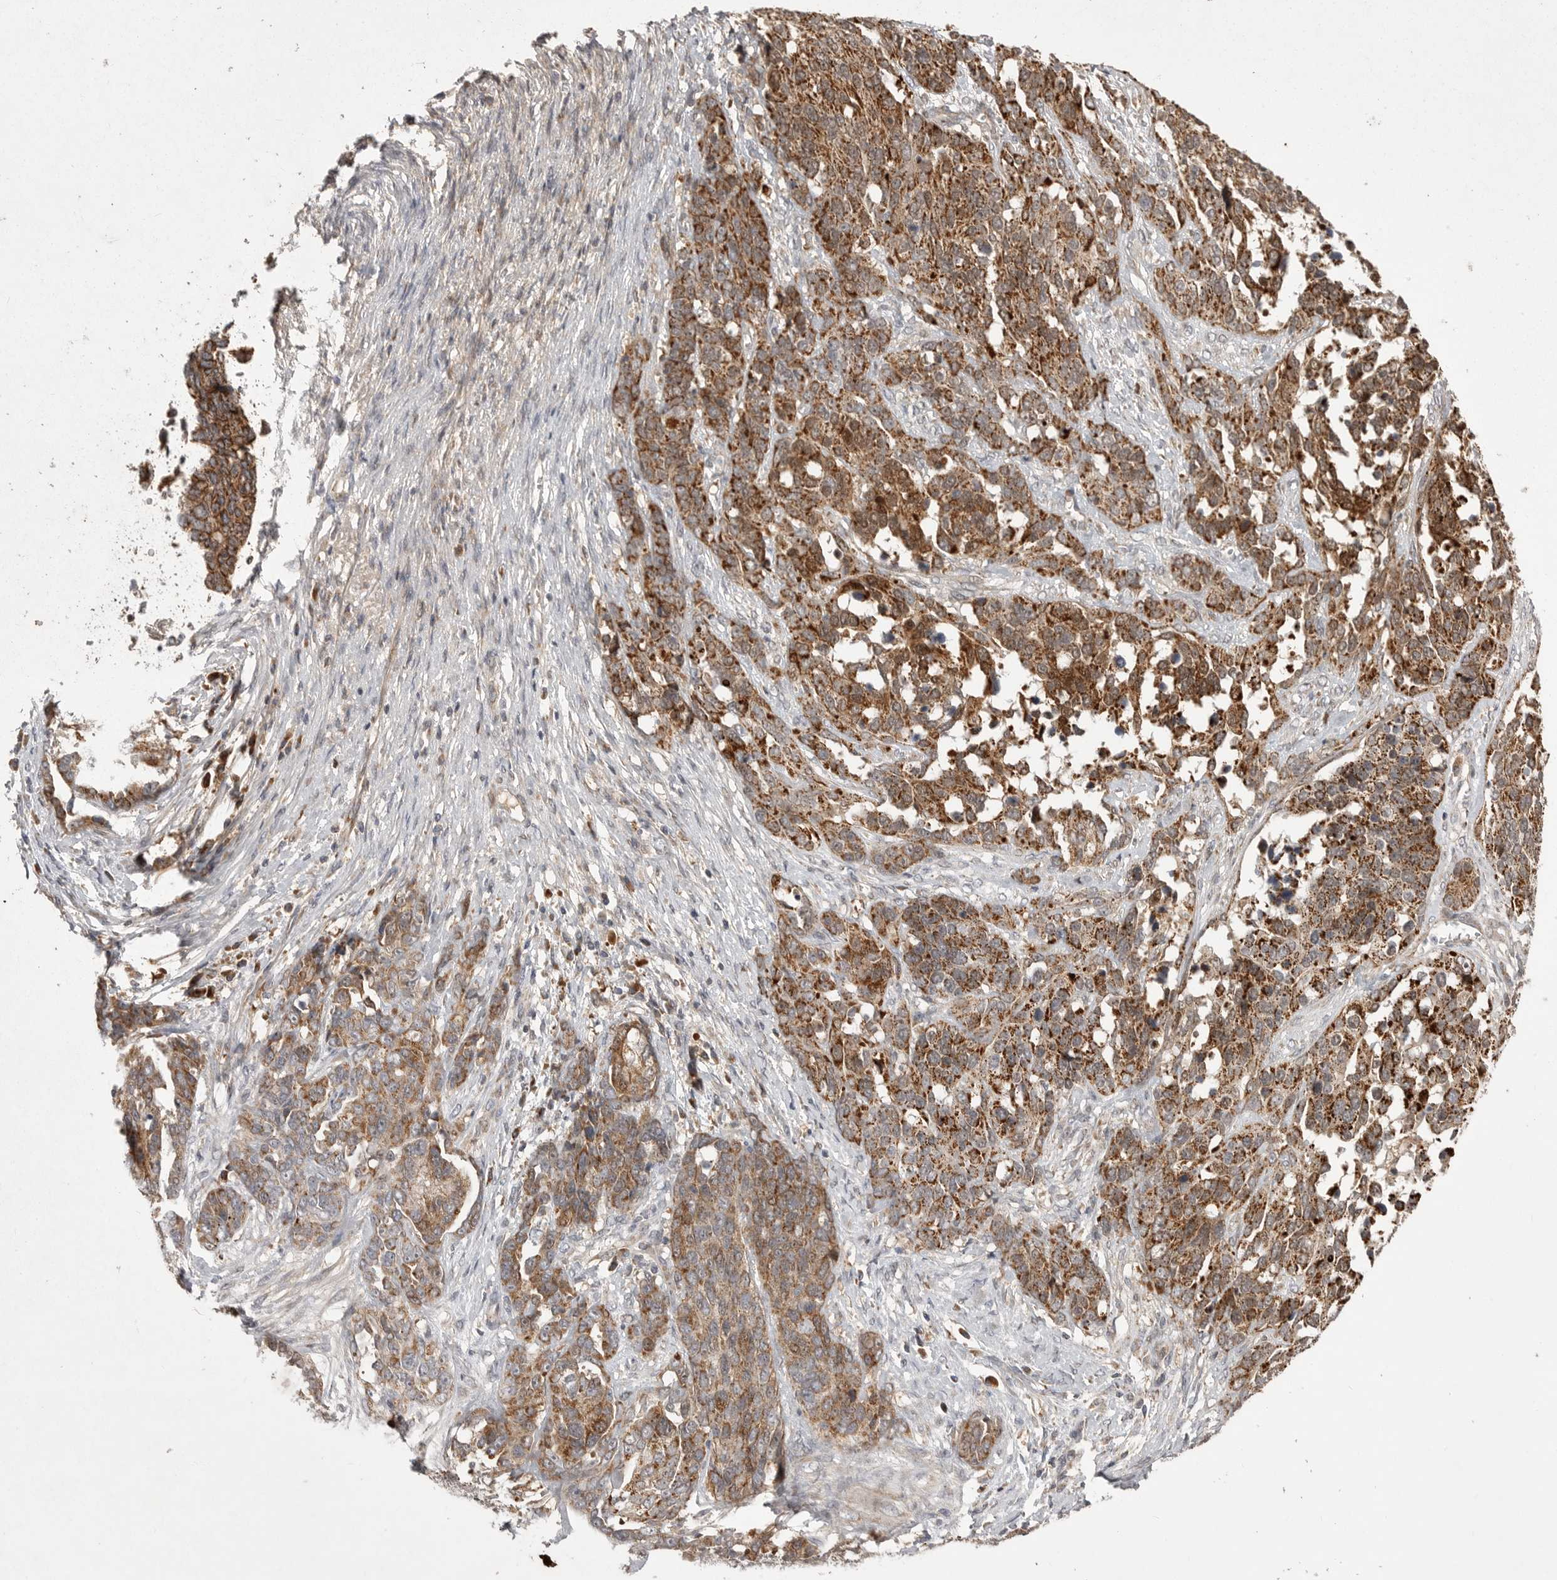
{"staining": {"intensity": "strong", "quantity": ">75%", "location": "cytoplasmic/membranous"}, "tissue": "ovarian cancer", "cell_type": "Tumor cells", "image_type": "cancer", "snomed": [{"axis": "morphology", "description": "Cystadenocarcinoma, serous, NOS"}, {"axis": "topography", "description": "Ovary"}], "caption": "Immunohistochemistry histopathology image of human ovarian cancer stained for a protein (brown), which demonstrates high levels of strong cytoplasmic/membranous positivity in about >75% of tumor cells.", "gene": "KYAT3", "patient": {"sex": "female", "age": 44}}